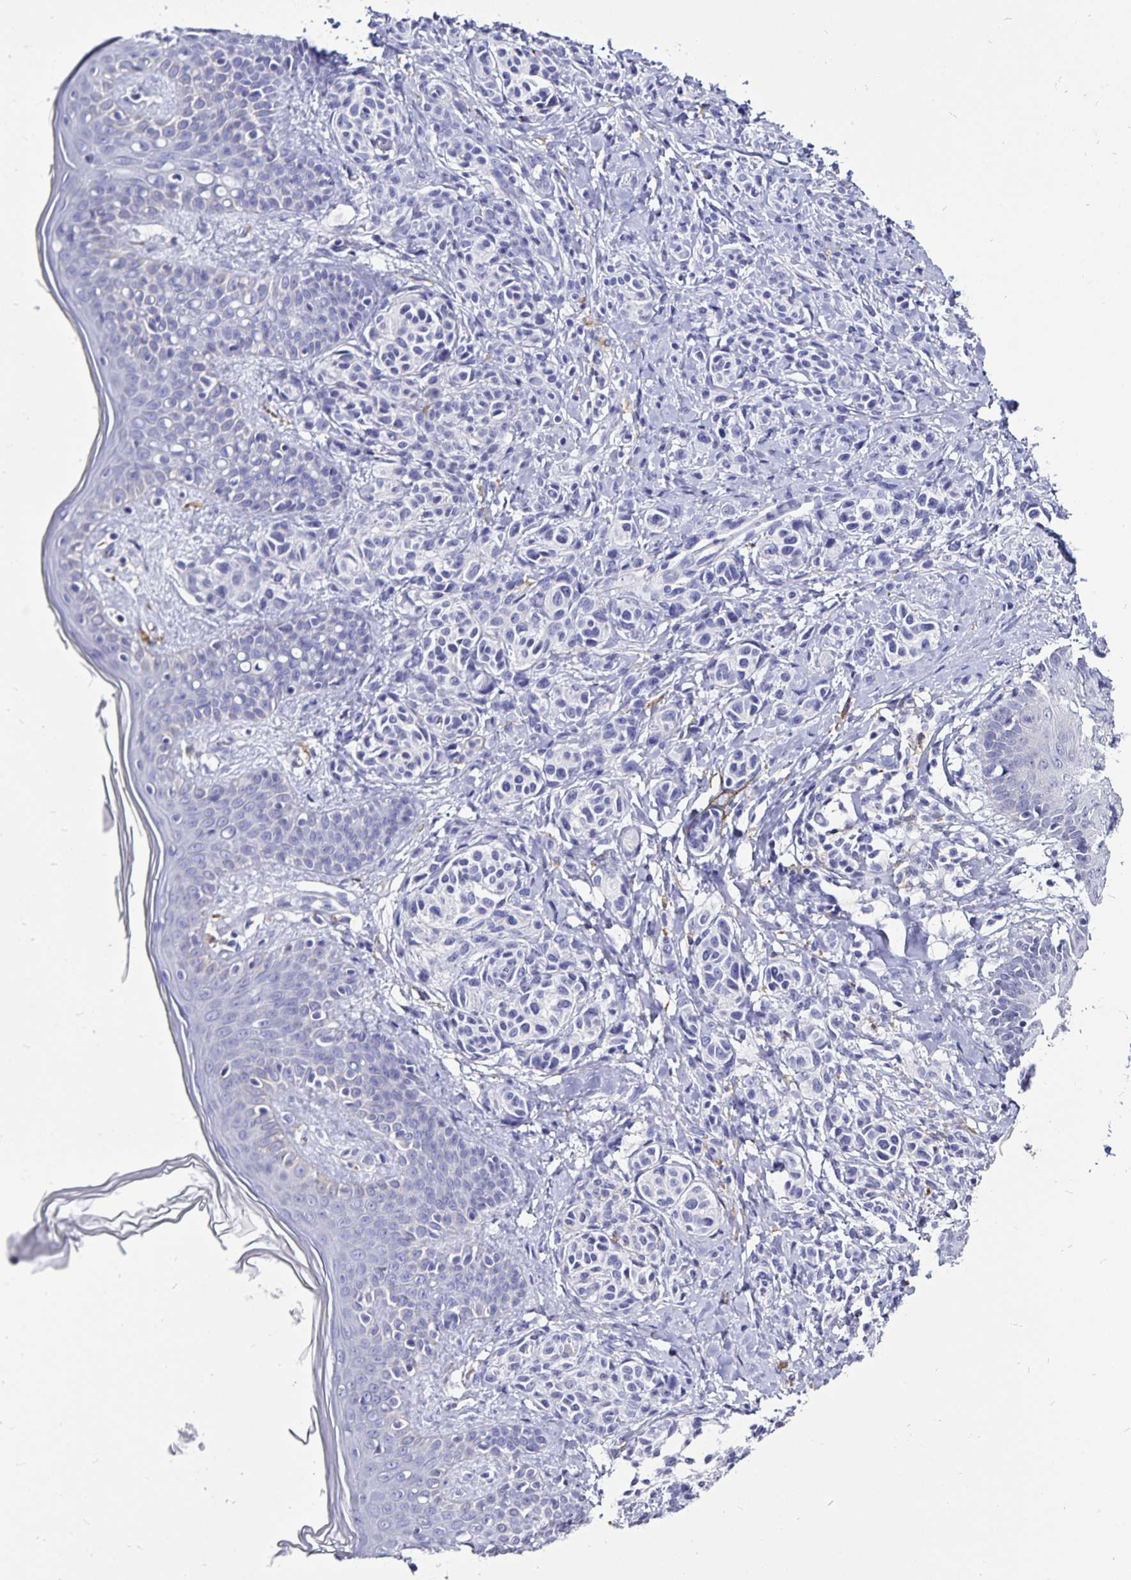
{"staining": {"intensity": "negative", "quantity": "none", "location": "none"}, "tissue": "skin", "cell_type": "Fibroblasts", "image_type": "normal", "snomed": [{"axis": "morphology", "description": "Normal tissue, NOS"}, {"axis": "topography", "description": "Skin"}], "caption": "Fibroblasts are negative for brown protein staining in benign skin. The staining is performed using DAB brown chromogen with nuclei counter-stained in using hematoxylin.", "gene": "PLAC1", "patient": {"sex": "male", "age": 16}}